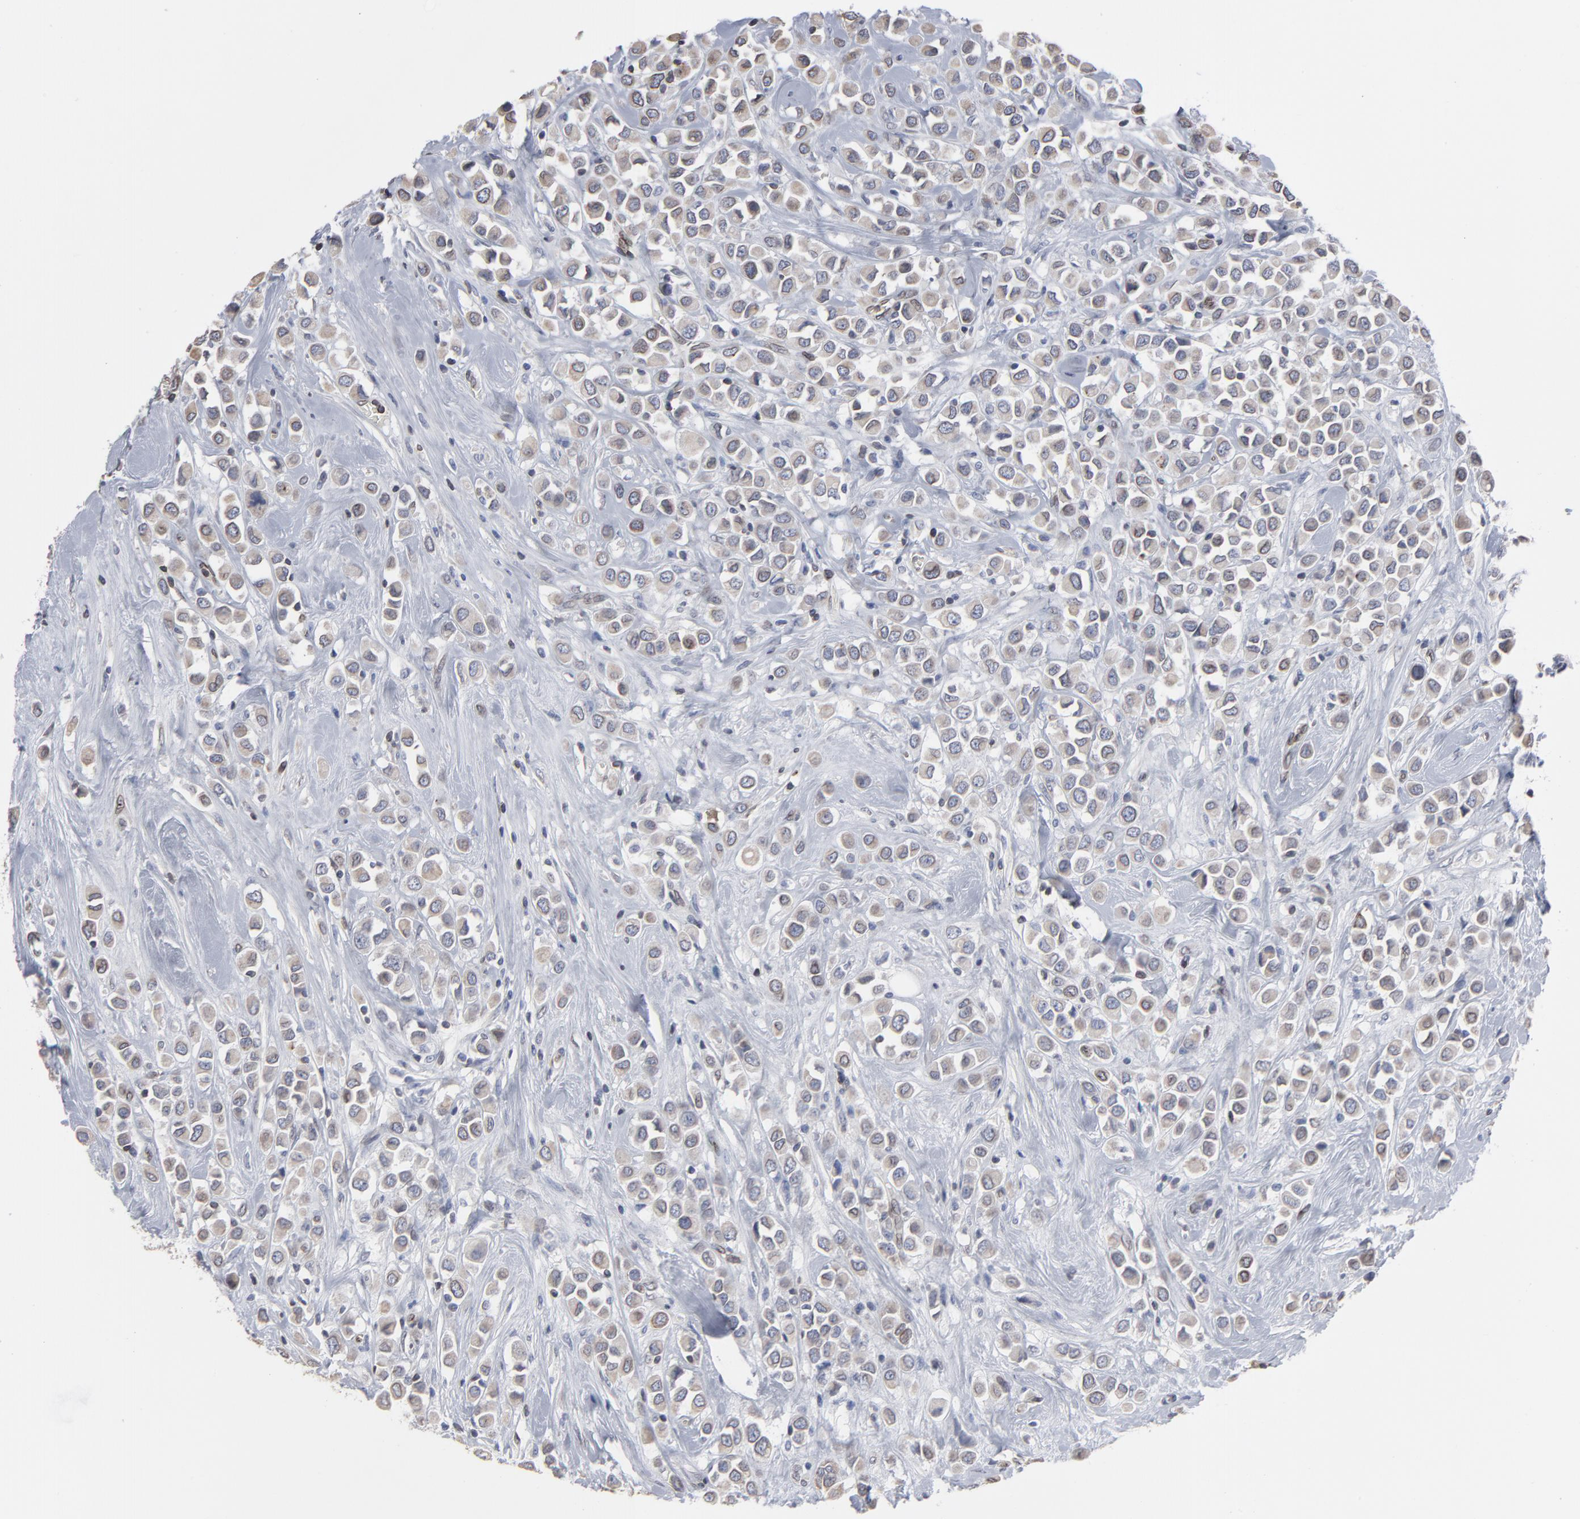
{"staining": {"intensity": "weak", "quantity": ">75%", "location": "cytoplasmic/membranous,nuclear"}, "tissue": "breast cancer", "cell_type": "Tumor cells", "image_type": "cancer", "snomed": [{"axis": "morphology", "description": "Duct carcinoma"}, {"axis": "topography", "description": "Breast"}], "caption": "Tumor cells display low levels of weak cytoplasmic/membranous and nuclear positivity in about >75% of cells in human breast cancer.", "gene": "SYNE2", "patient": {"sex": "female", "age": 61}}